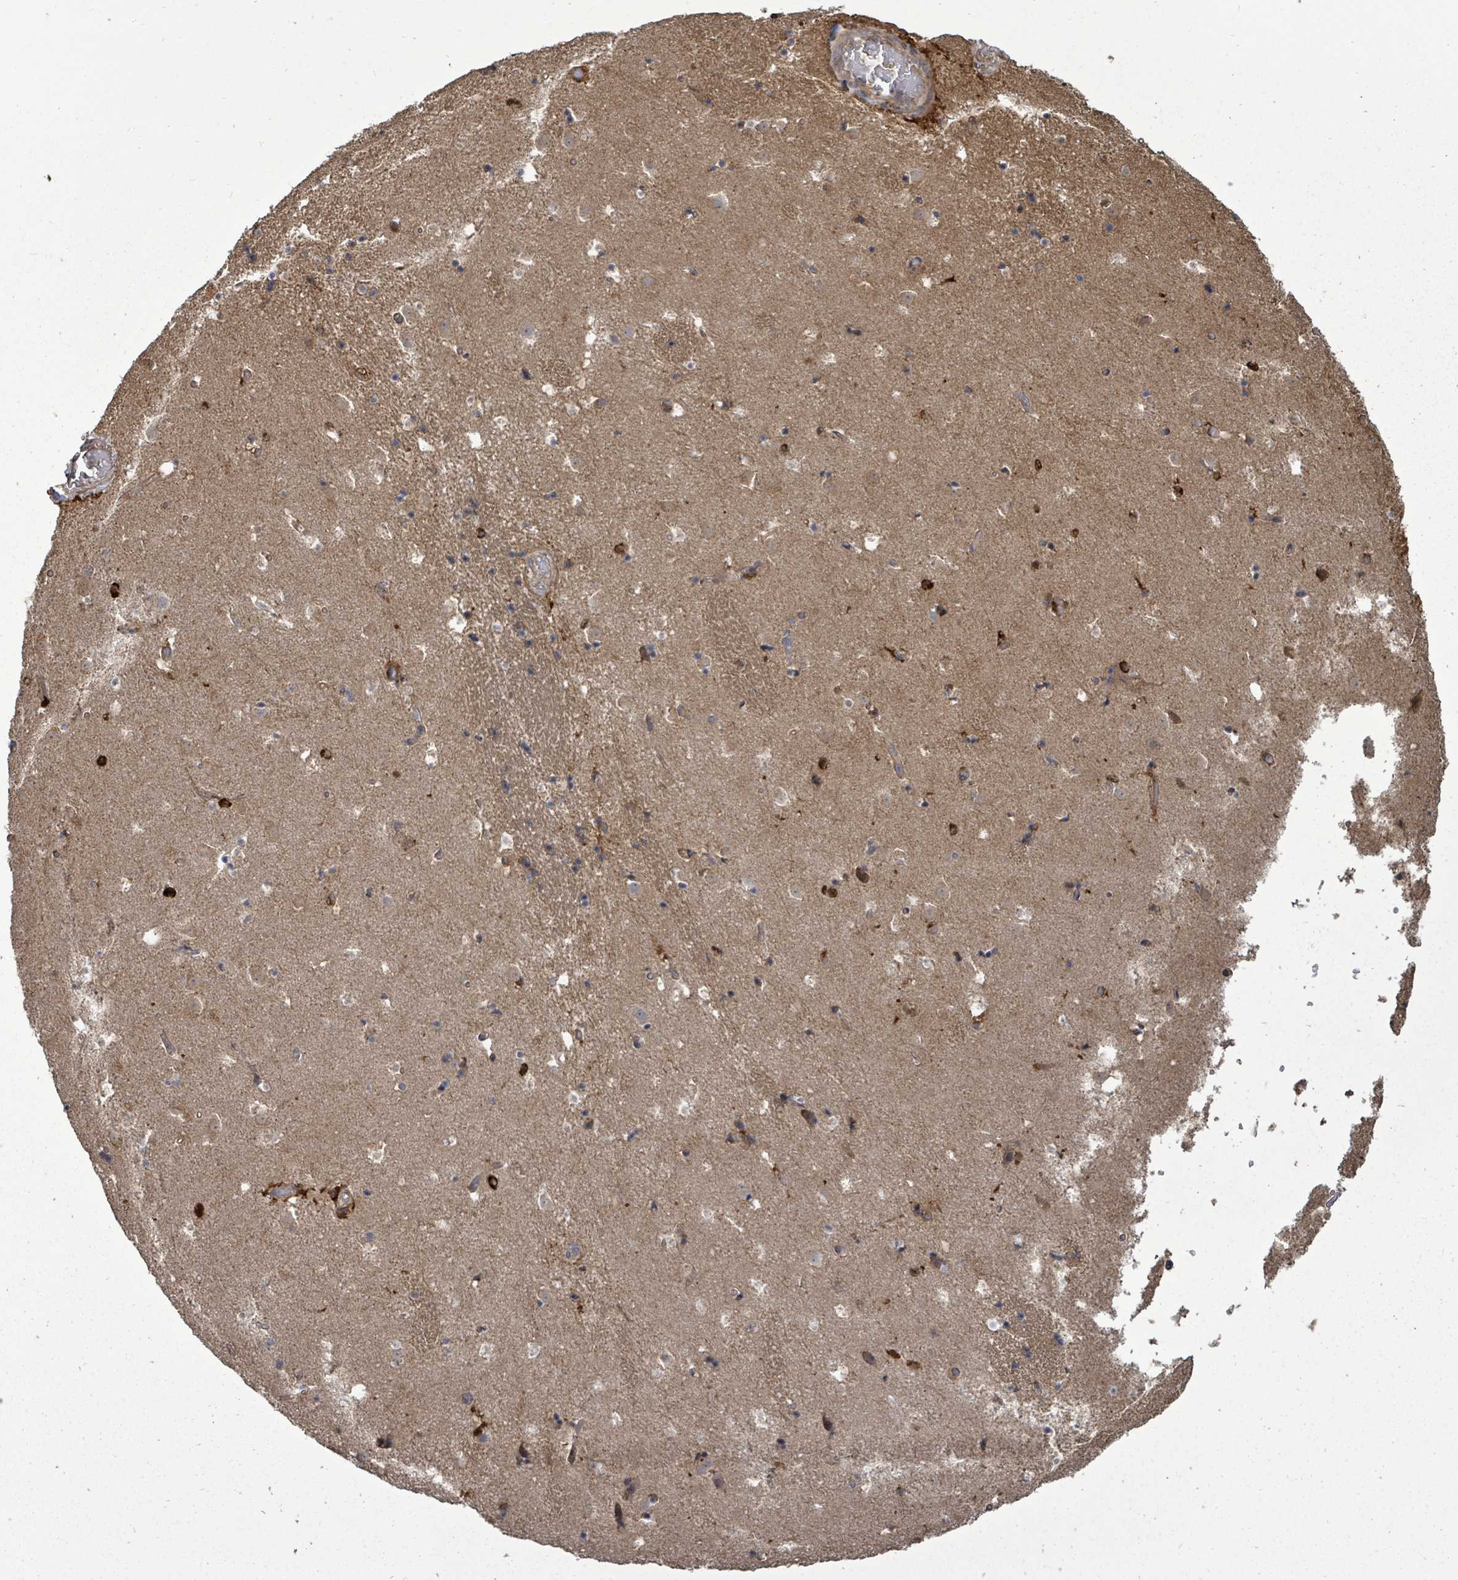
{"staining": {"intensity": "moderate", "quantity": "<25%", "location": "cytoplasmic/membranous,nuclear"}, "tissue": "caudate", "cell_type": "Glial cells", "image_type": "normal", "snomed": [{"axis": "morphology", "description": "Normal tissue, NOS"}, {"axis": "topography", "description": "Lateral ventricle wall"}], "caption": "Brown immunohistochemical staining in normal caudate displays moderate cytoplasmic/membranous,nuclear positivity in about <25% of glial cells. (DAB = brown stain, brightfield microscopy at high magnification).", "gene": "EIF3CL", "patient": {"sex": "male", "age": 25}}